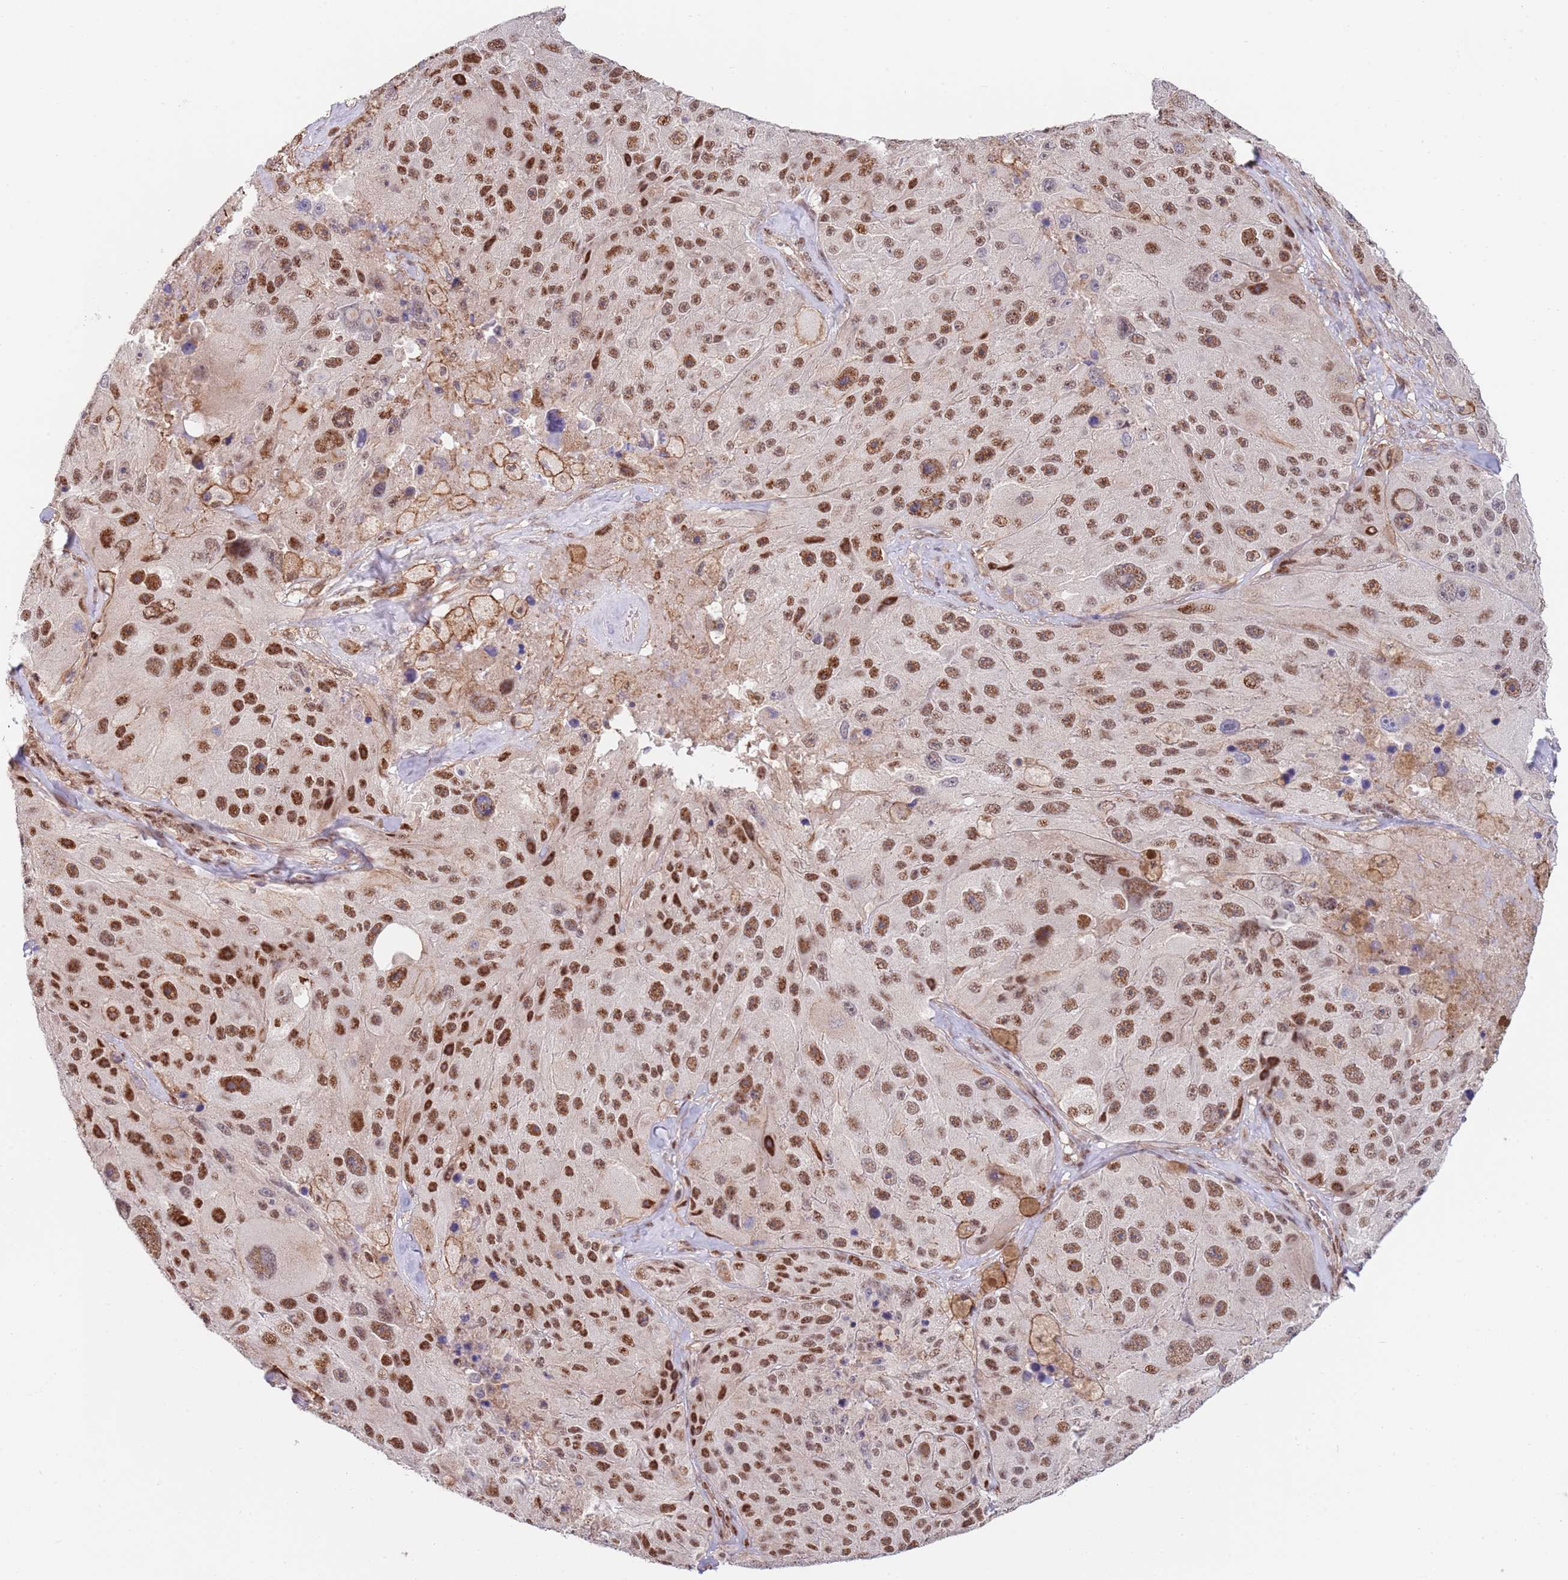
{"staining": {"intensity": "strong", "quantity": ">75%", "location": "nuclear"}, "tissue": "melanoma", "cell_type": "Tumor cells", "image_type": "cancer", "snomed": [{"axis": "morphology", "description": "Malignant melanoma, Metastatic site"}, {"axis": "topography", "description": "Lymph node"}], "caption": "The histopathology image demonstrates immunohistochemical staining of malignant melanoma (metastatic site). There is strong nuclear positivity is appreciated in approximately >75% of tumor cells. The staining was performed using DAB (3,3'-diaminobenzidine) to visualize the protein expression in brown, while the nuclei were stained in blue with hematoxylin (Magnification: 20x).", "gene": "BPNT1", "patient": {"sex": "male", "age": 62}}